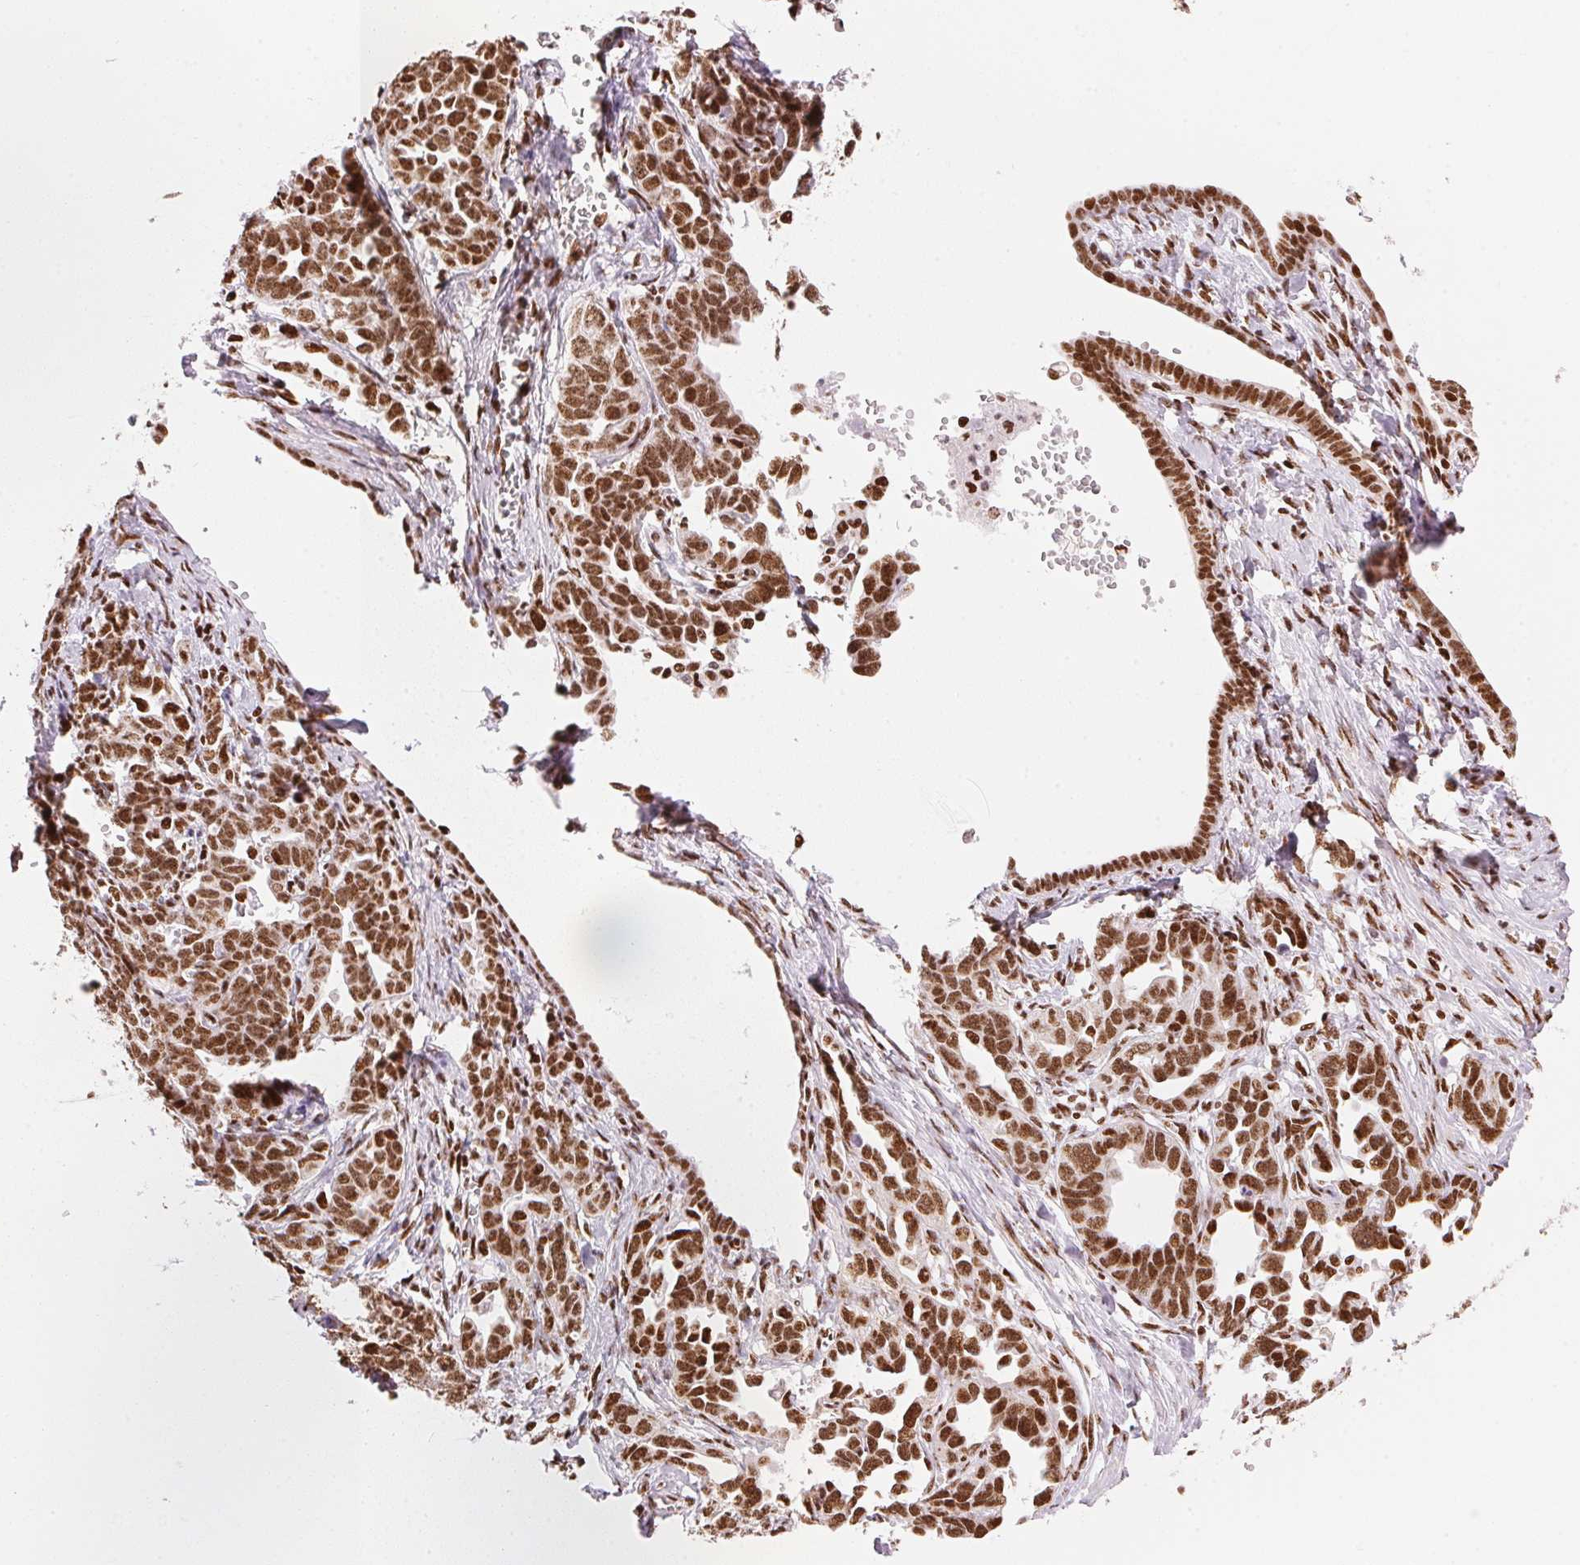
{"staining": {"intensity": "strong", "quantity": ">75%", "location": "nuclear"}, "tissue": "ovarian cancer", "cell_type": "Tumor cells", "image_type": "cancer", "snomed": [{"axis": "morphology", "description": "Cystadenocarcinoma, serous, NOS"}, {"axis": "topography", "description": "Ovary"}], "caption": "Immunohistochemical staining of human serous cystadenocarcinoma (ovarian) displays strong nuclear protein expression in about >75% of tumor cells.", "gene": "NXF1", "patient": {"sex": "female", "age": 69}}